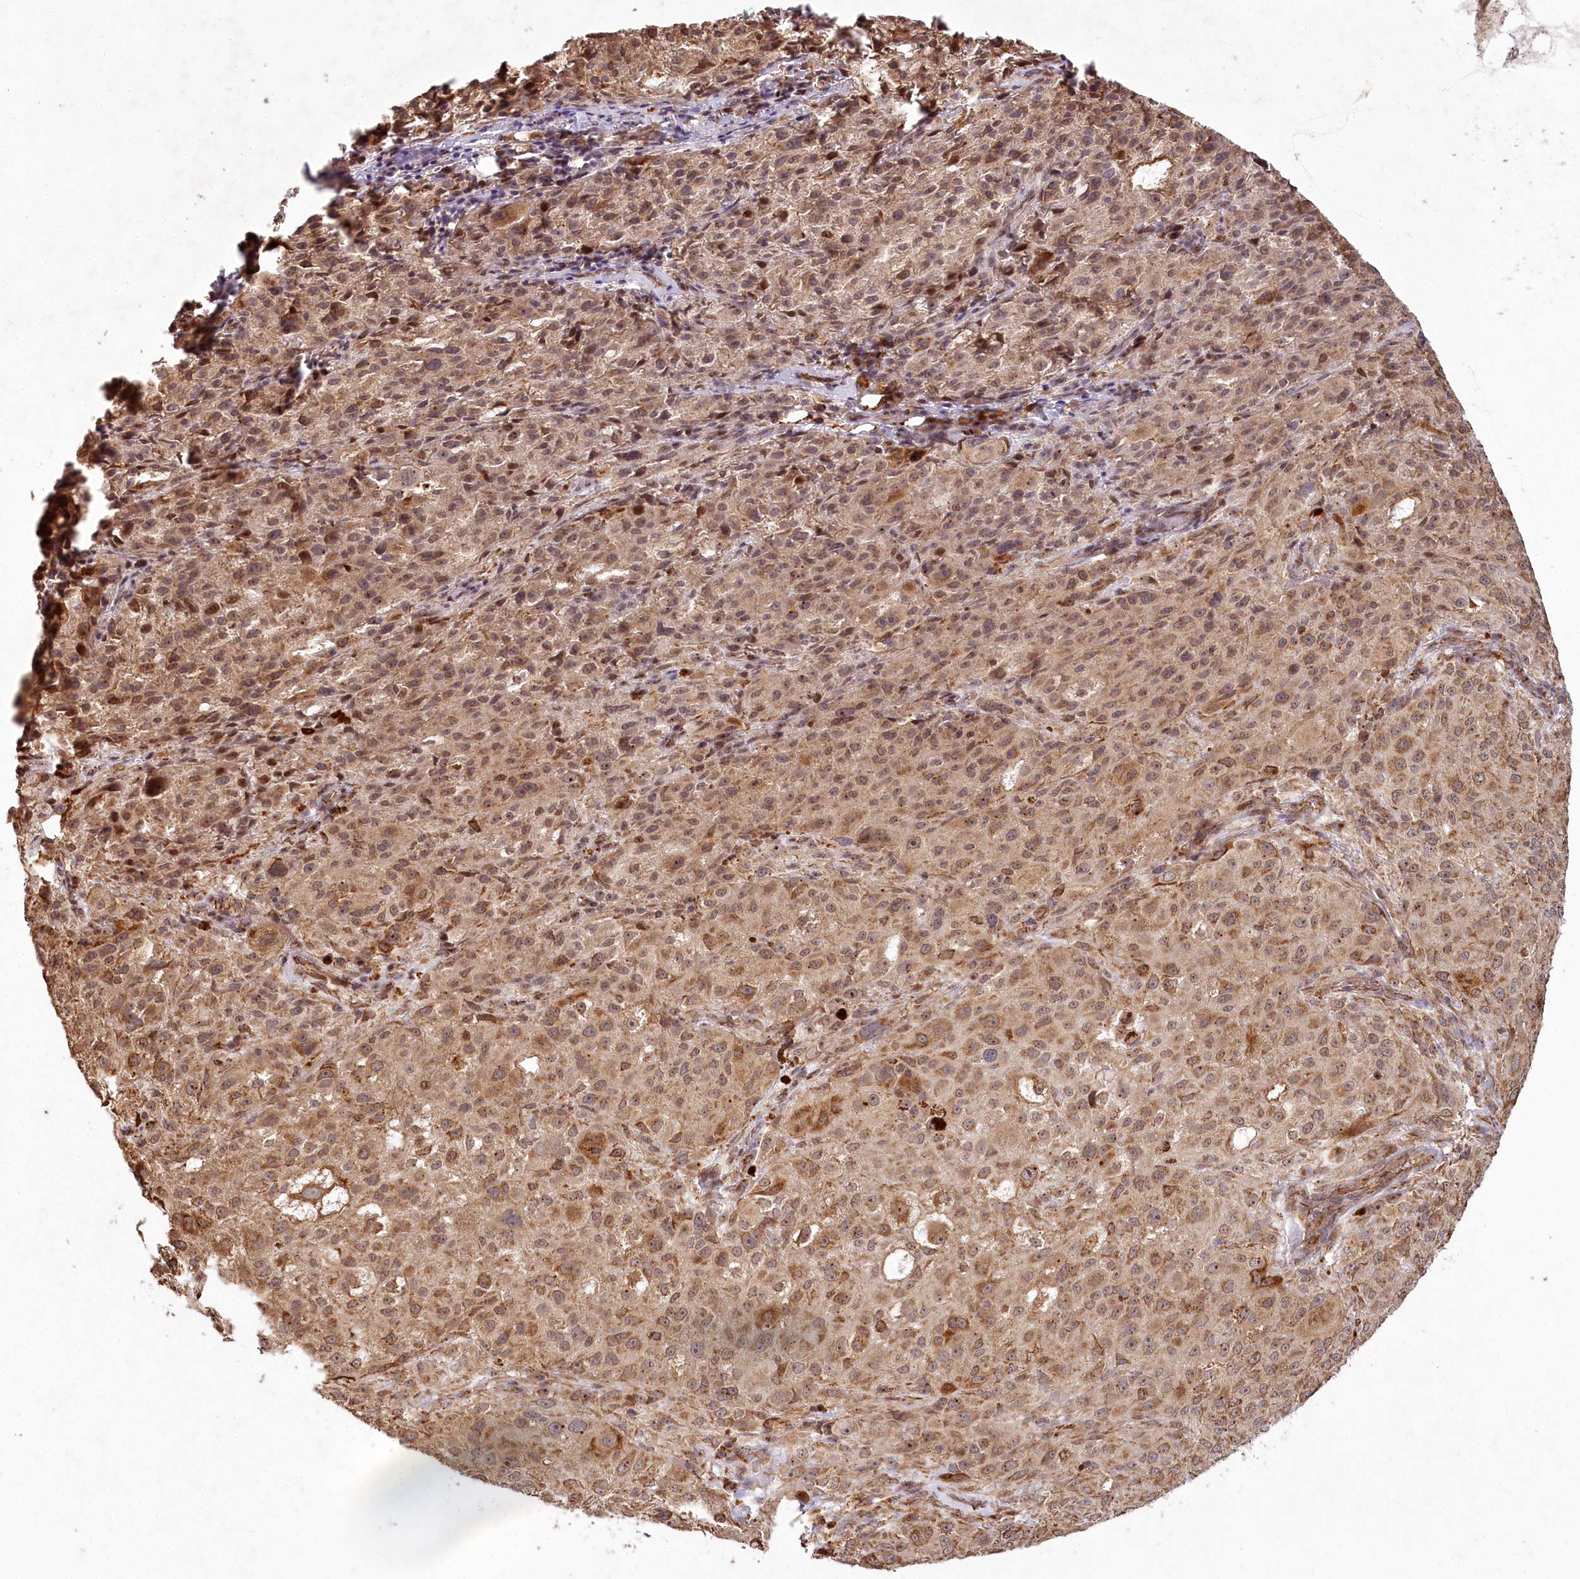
{"staining": {"intensity": "moderate", "quantity": ">75%", "location": "cytoplasmic/membranous,nuclear"}, "tissue": "melanoma", "cell_type": "Tumor cells", "image_type": "cancer", "snomed": [{"axis": "morphology", "description": "Necrosis, NOS"}, {"axis": "morphology", "description": "Malignant melanoma, NOS"}, {"axis": "topography", "description": "Skin"}], "caption": "Protein analysis of melanoma tissue reveals moderate cytoplasmic/membranous and nuclear staining in approximately >75% of tumor cells.", "gene": "ALKBH8", "patient": {"sex": "female", "age": 87}}